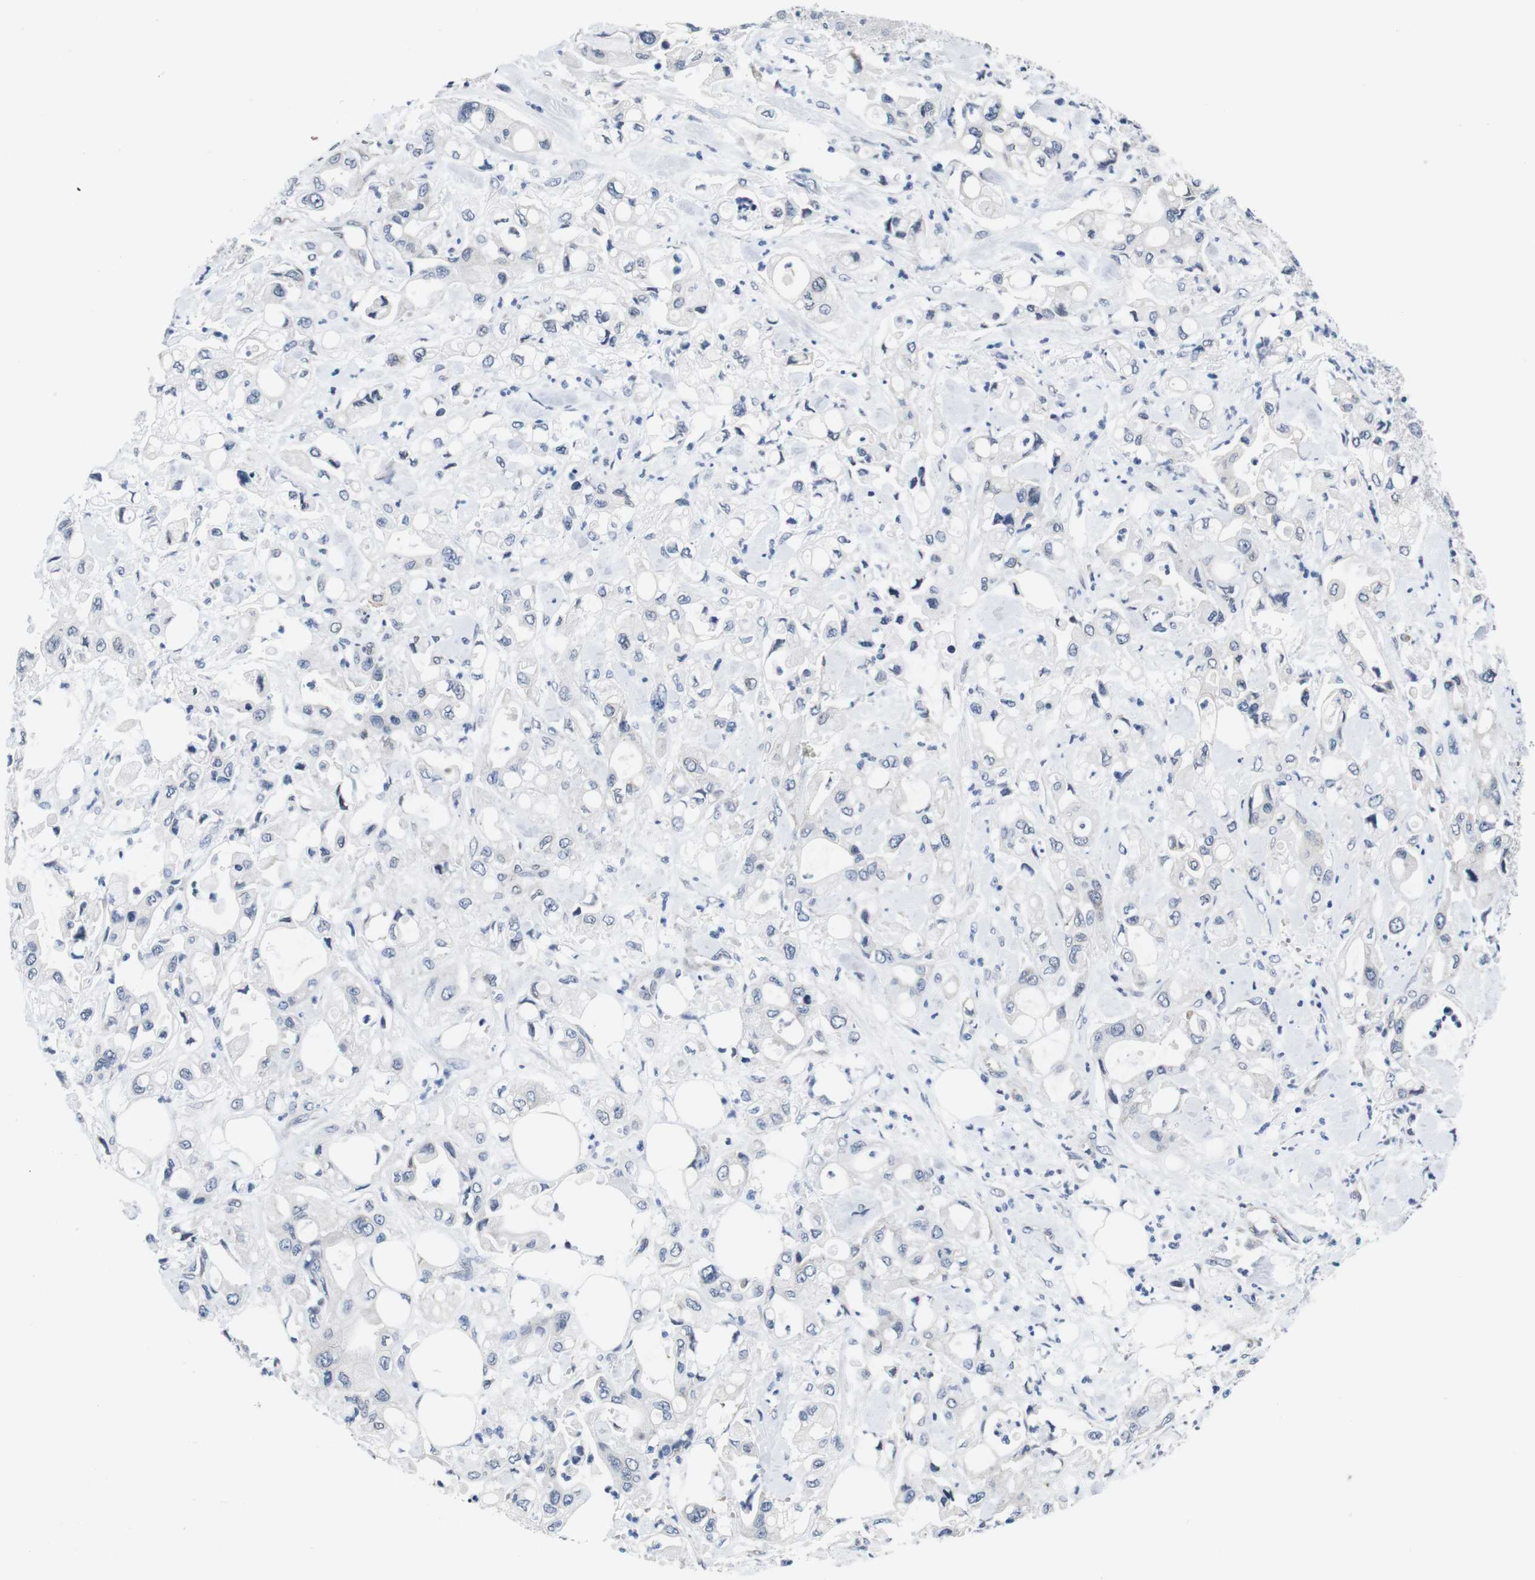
{"staining": {"intensity": "negative", "quantity": "none", "location": "none"}, "tissue": "pancreatic cancer", "cell_type": "Tumor cells", "image_type": "cancer", "snomed": [{"axis": "morphology", "description": "Adenocarcinoma, NOS"}, {"axis": "topography", "description": "Pancreas"}], "caption": "Protein analysis of adenocarcinoma (pancreatic) shows no significant staining in tumor cells.", "gene": "SOCS3", "patient": {"sex": "male", "age": 70}}